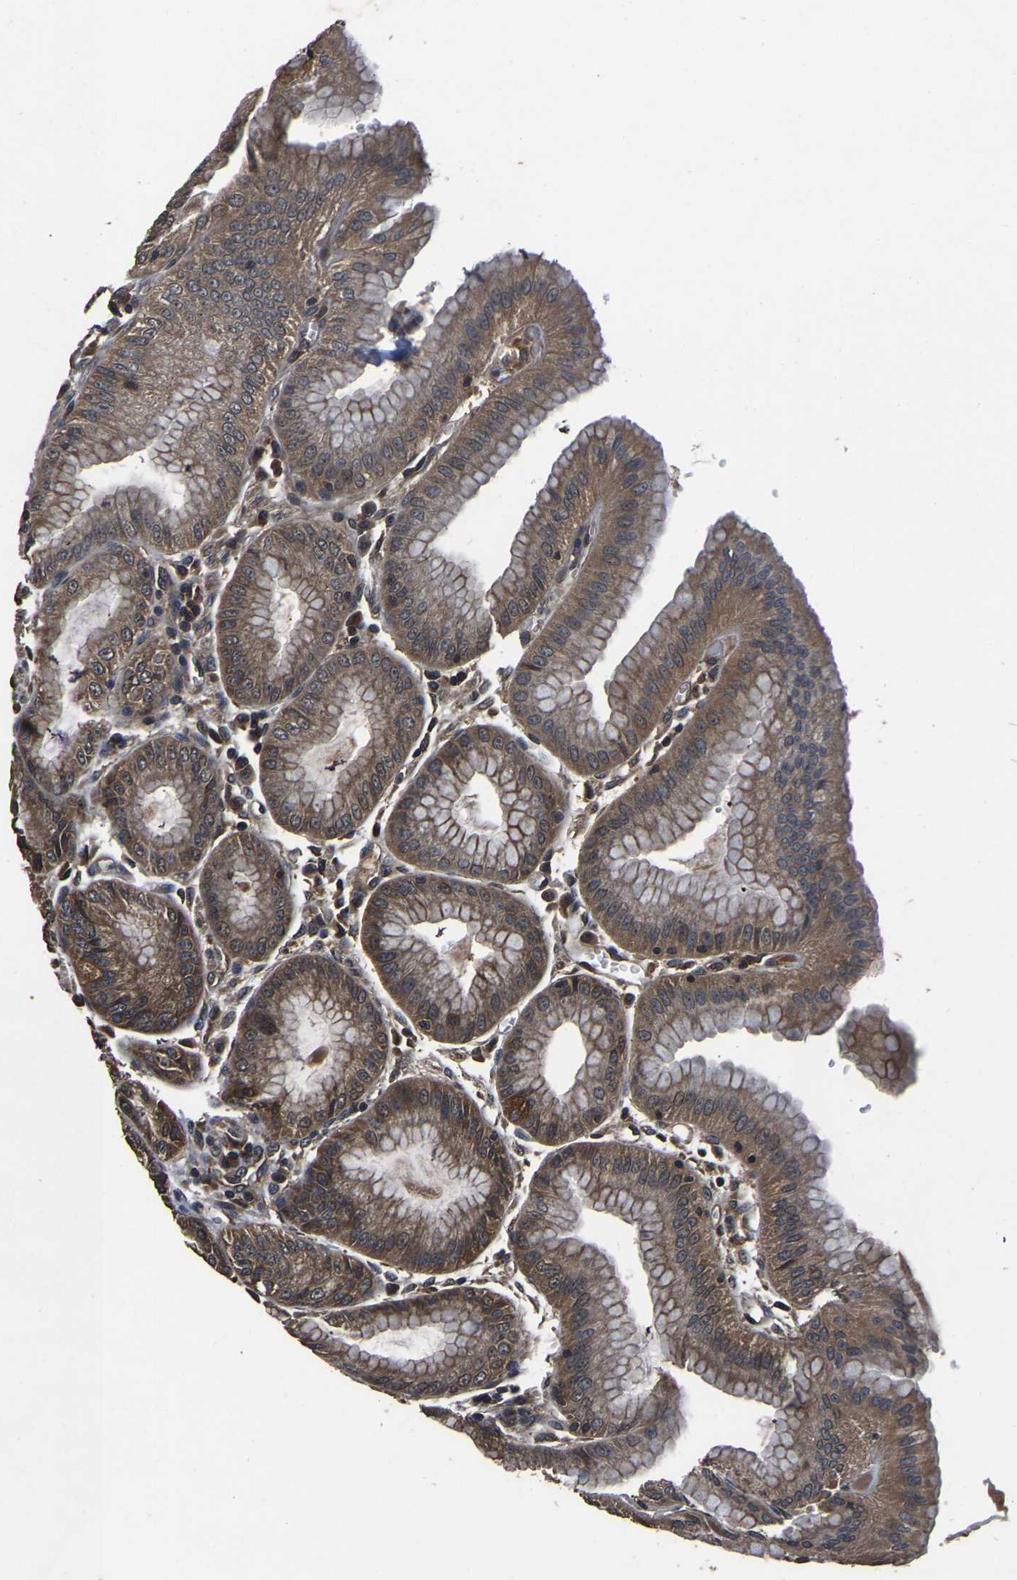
{"staining": {"intensity": "strong", "quantity": ">75%", "location": "cytoplasmic/membranous"}, "tissue": "stomach", "cell_type": "Glandular cells", "image_type": "normal", "snomed": [{"axis": "morphology", "description": "Normal tissue, NOS"}, {"axis": "topography", "description": "Stomach, lower"}], "caption": "Immunohistochemical staining of unremarkable human stomach demonstrates strong cytoplasmic/membranous protein positivity in approximately >75% of glandular cells.", "gene": "CRYZL1", "patient": {"sex": "male", "age": 71}}